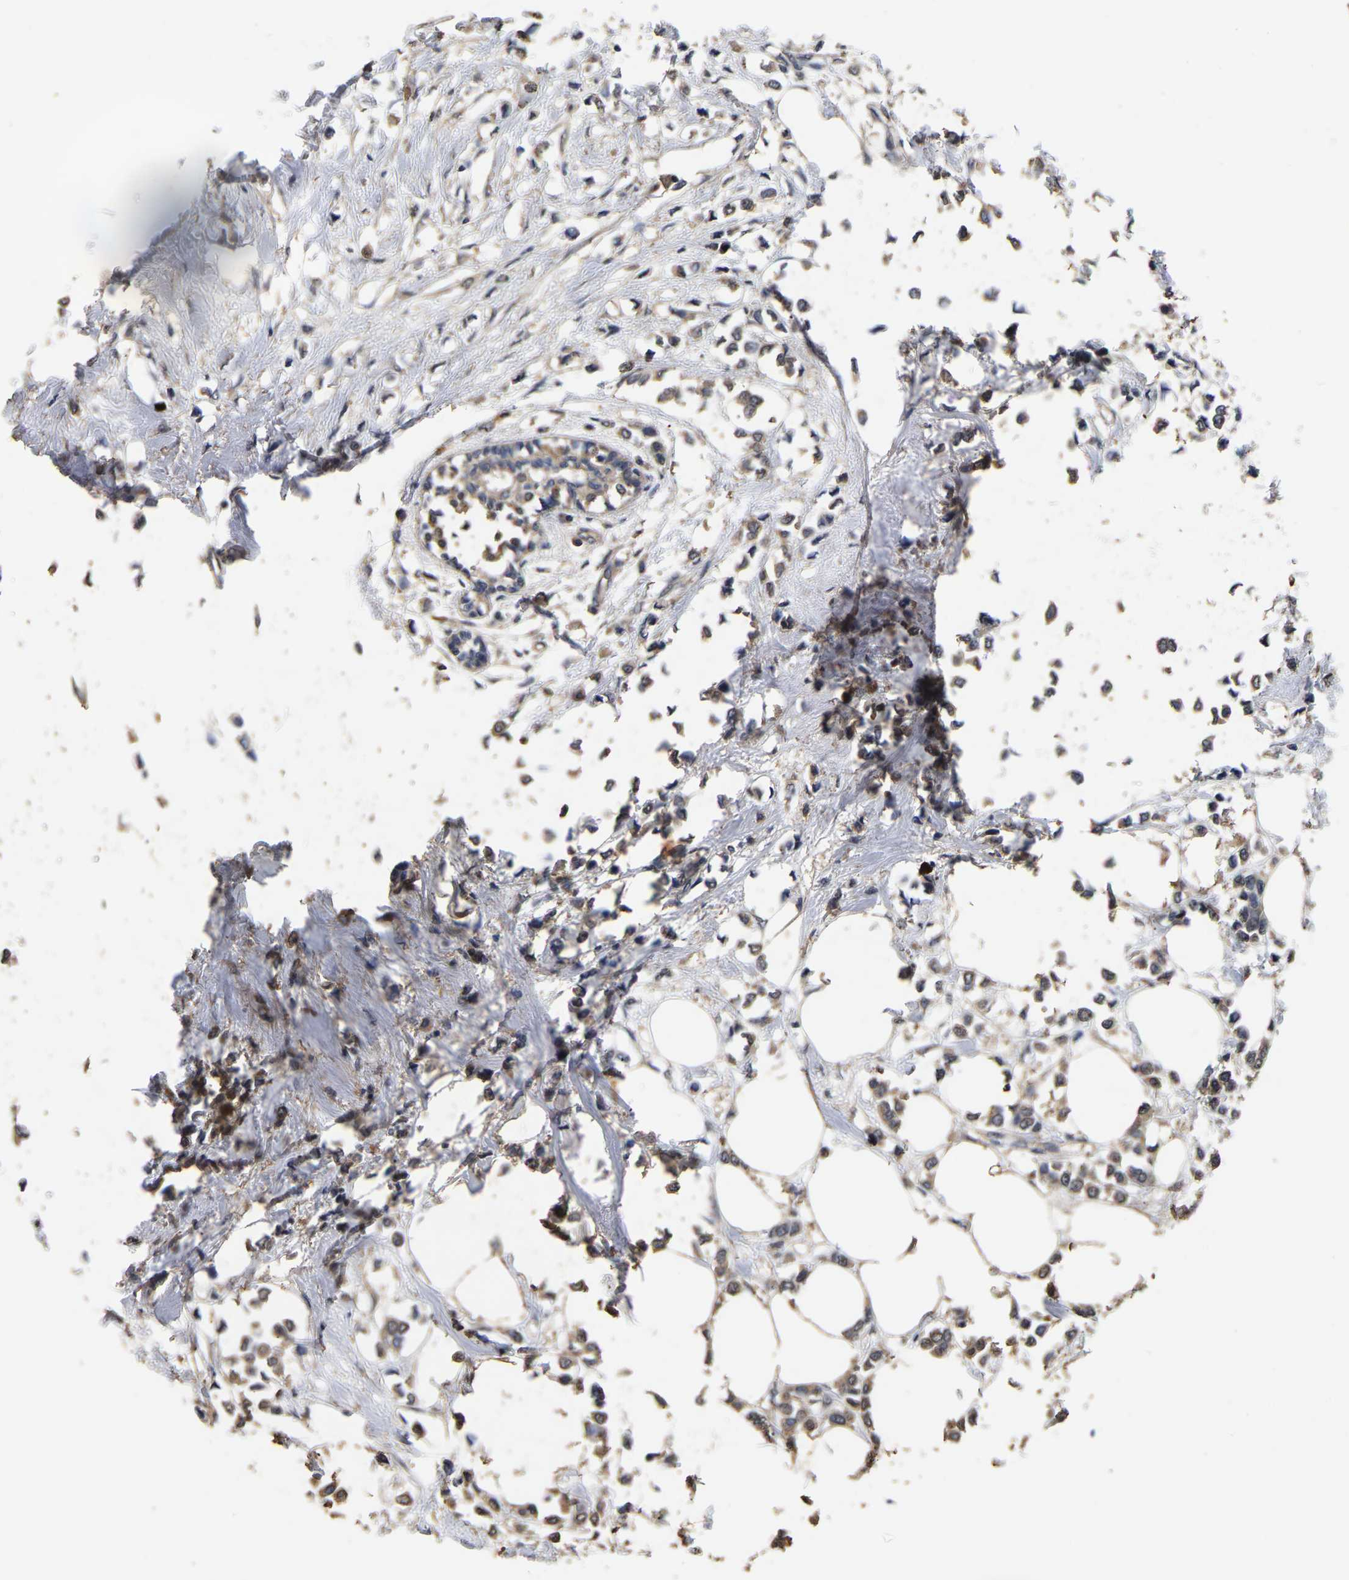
{"staining": {"intensity": "moderate", "quantity": ">75%", "location": "cytoplasmic/membranous"}, "tissue": "breast cancer", "cell_type": "Tumor cells", "image_type": "cancer", "snomed": [{"axis": "morphology", "description": "Lobular carcinoma"}, {"axis": "topography", "description": "Breast"}], "caption": "The micrograph demonstrates immunohistochemical staining of breast lobular carcinoma. There is moderate cytoplasmic/membranous expression is appreciated in about >75% of tumor cells. (brown staining indicates protein expression, while blue staining denotes nuclei).", "gene": "STK32C", "patient": {"sex": "female", "age": 51}}